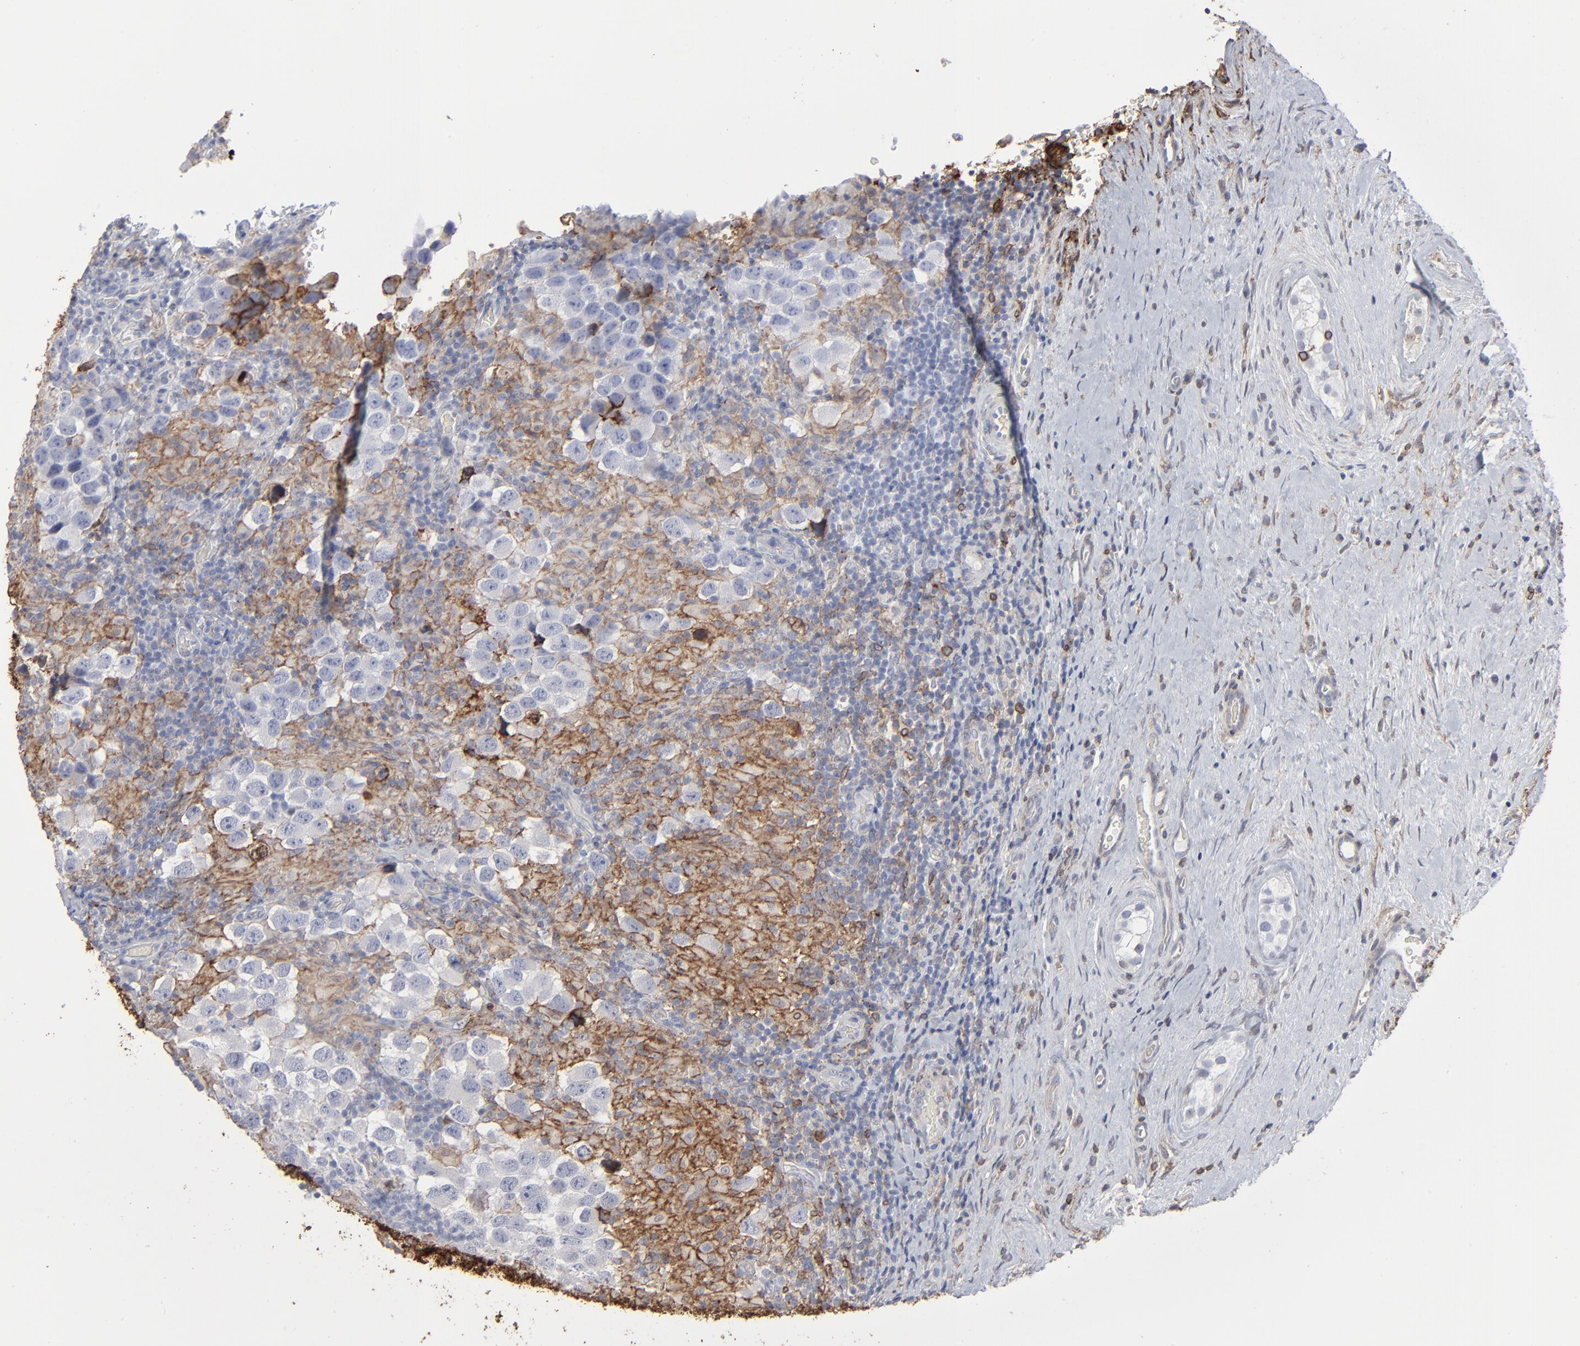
{"staining": {"intensity": "moderate", "quantity": "<25%", "location": "cytoplasmic/membranous"}, "tissue": "testis cancer", "cell_type": "Tumor cells", "image_type": "cancer", "snomed": [{"axis": "morphology", "description": "Carcinoma, Embryonal, NOS"}, {"axis": "topography", "description": "Testis"}], "caption": "The immunohistochemical stain labels moderate cytoplasmic/membranous staining in tumor cells of testis cancer (embryonal carcinoma) tissue.", "gene": "ANXA5", "patient": {"sex": "male", "age": 21}}